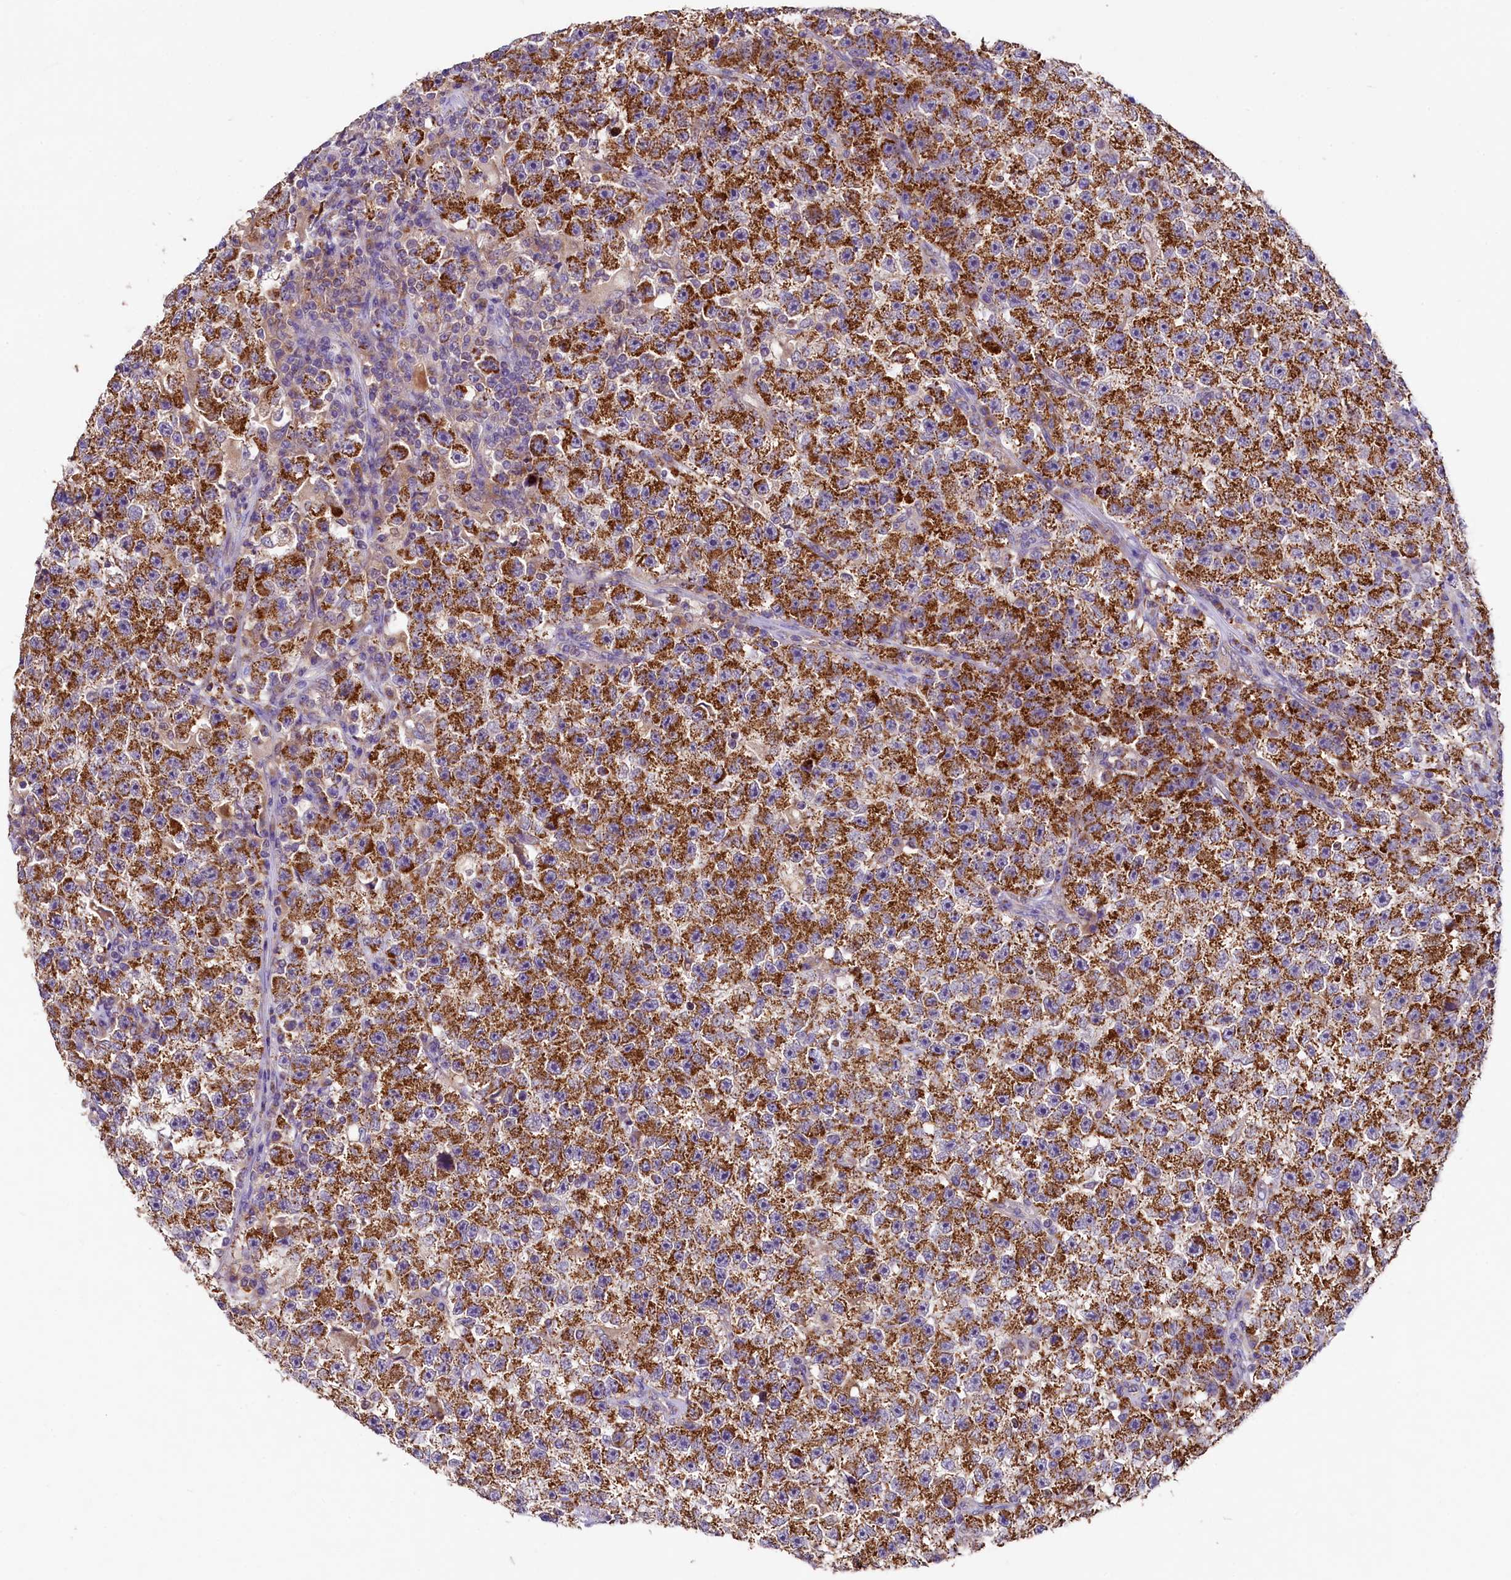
{"staining": {"intensity": "strong", "quantity": ">75%", "location": "cytoplasmic/membranous"}, "tissue": "testis cancer", "cell_type": "Tumor cells", "image_type": "cancer", "snomed": [{"axis": "morphology", "description": "Seminoma, NOS"}, {"axis": "topography", "description": "Testis"}], "caption": "Protein expression analysis of testis cancer (seminoma) demonstrates strong cytoplasmic/membranous positivity in approximately >75% of tumor cells. (DAB IHC with brightfield microscopy, high magnification).", "gene": "PMPCB", "patient": {"sex": "male", "age": 22}}